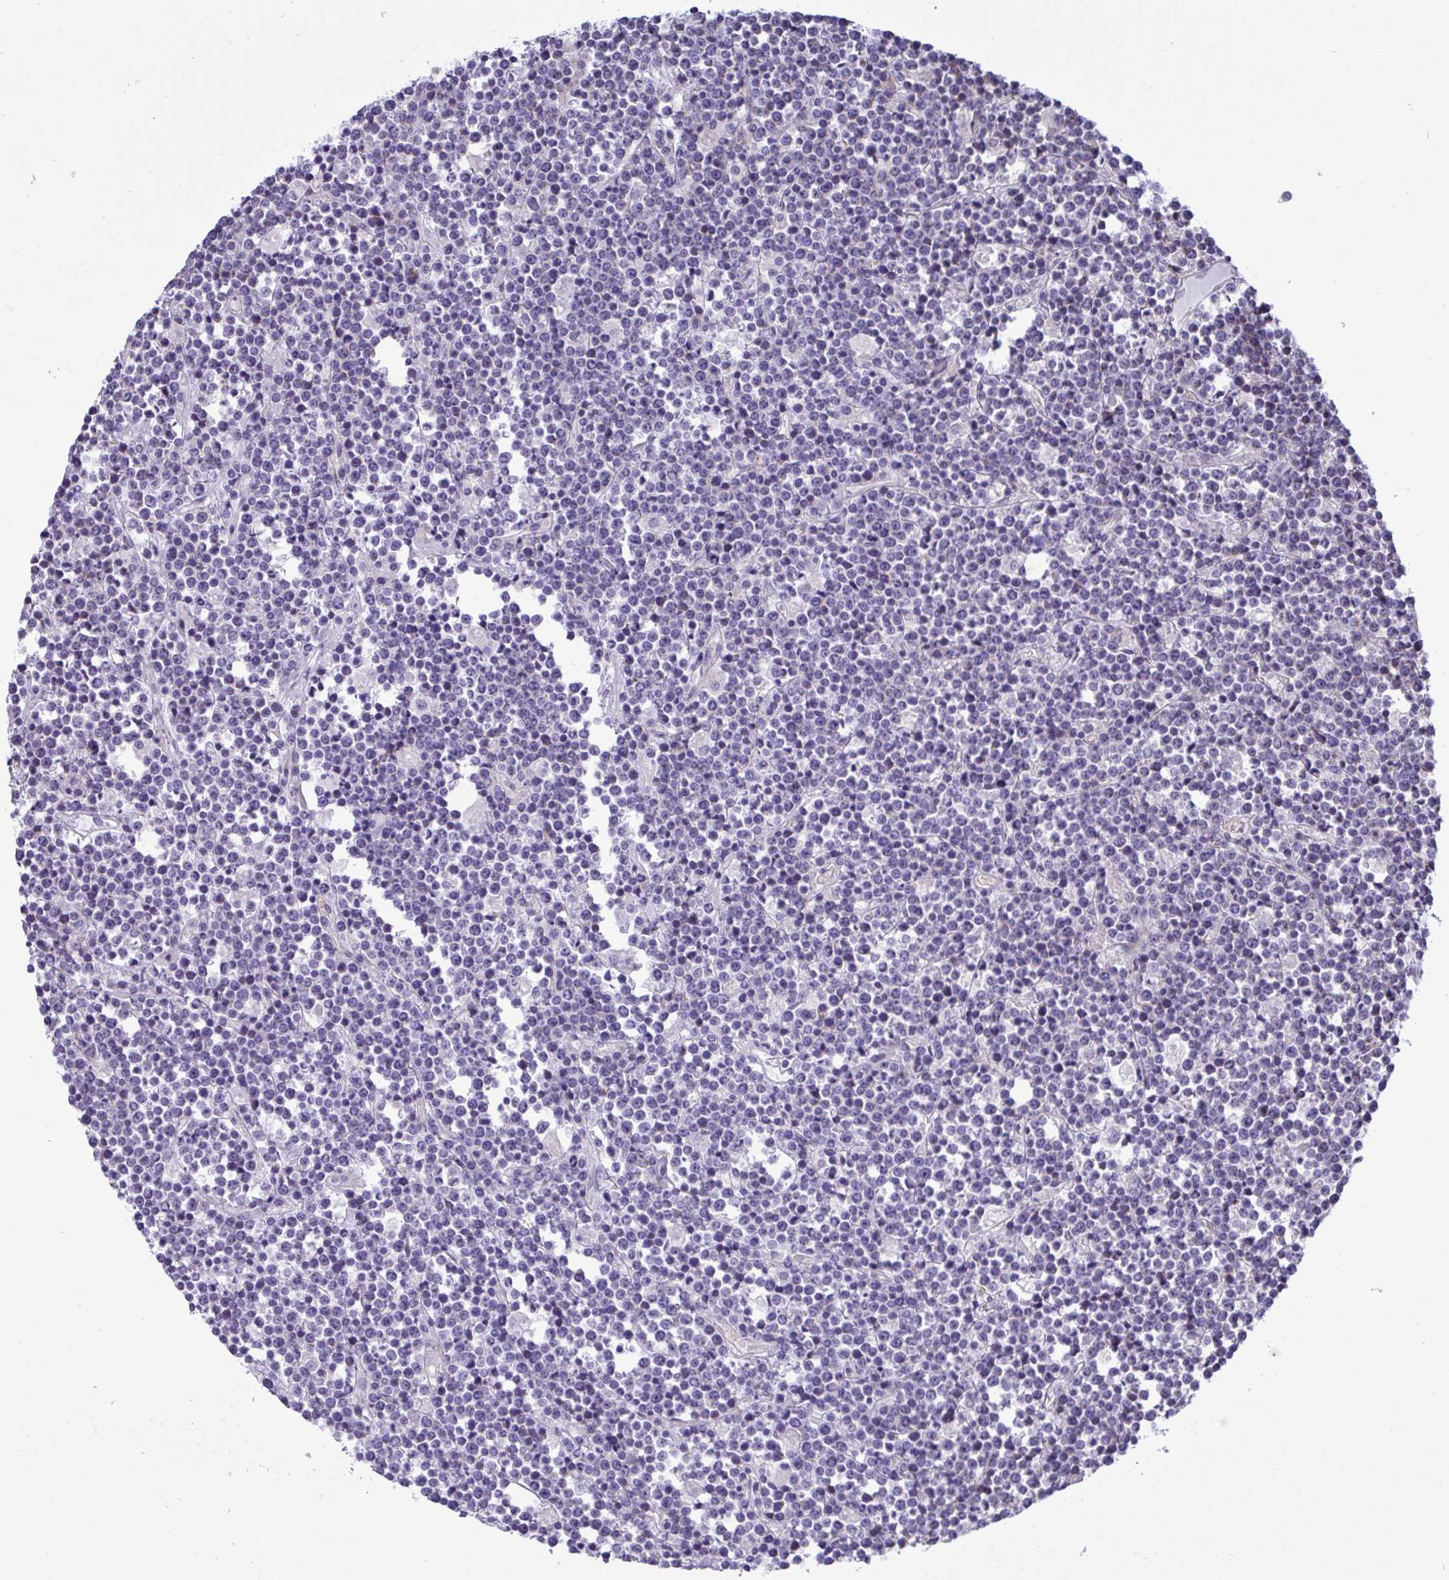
{"staining": {"intensity": "negative", "quantity": "none", "location": "none"}, "tissue": "lymphoma", "cell_type": "Tumor cells", "image_type": "cancer", "snomed": [{"axis": "morphology", "description": "Malignant lymphoma, non-Hodgkin's type, High grade"}, {"axis": "topography", "description": "Ovary"}], "caption": "High magnification brightfield microscopy of malignant lymphoma, non-Hodgkin's type (high-grade) stained with DAB (3,3'-diaminobenzidine) (brown) and counterstained with hematoxylin (blue): tumor cells show no significant positivity.", "gene": "NTN1", "patient": {"sex": "female", "age": 56}}